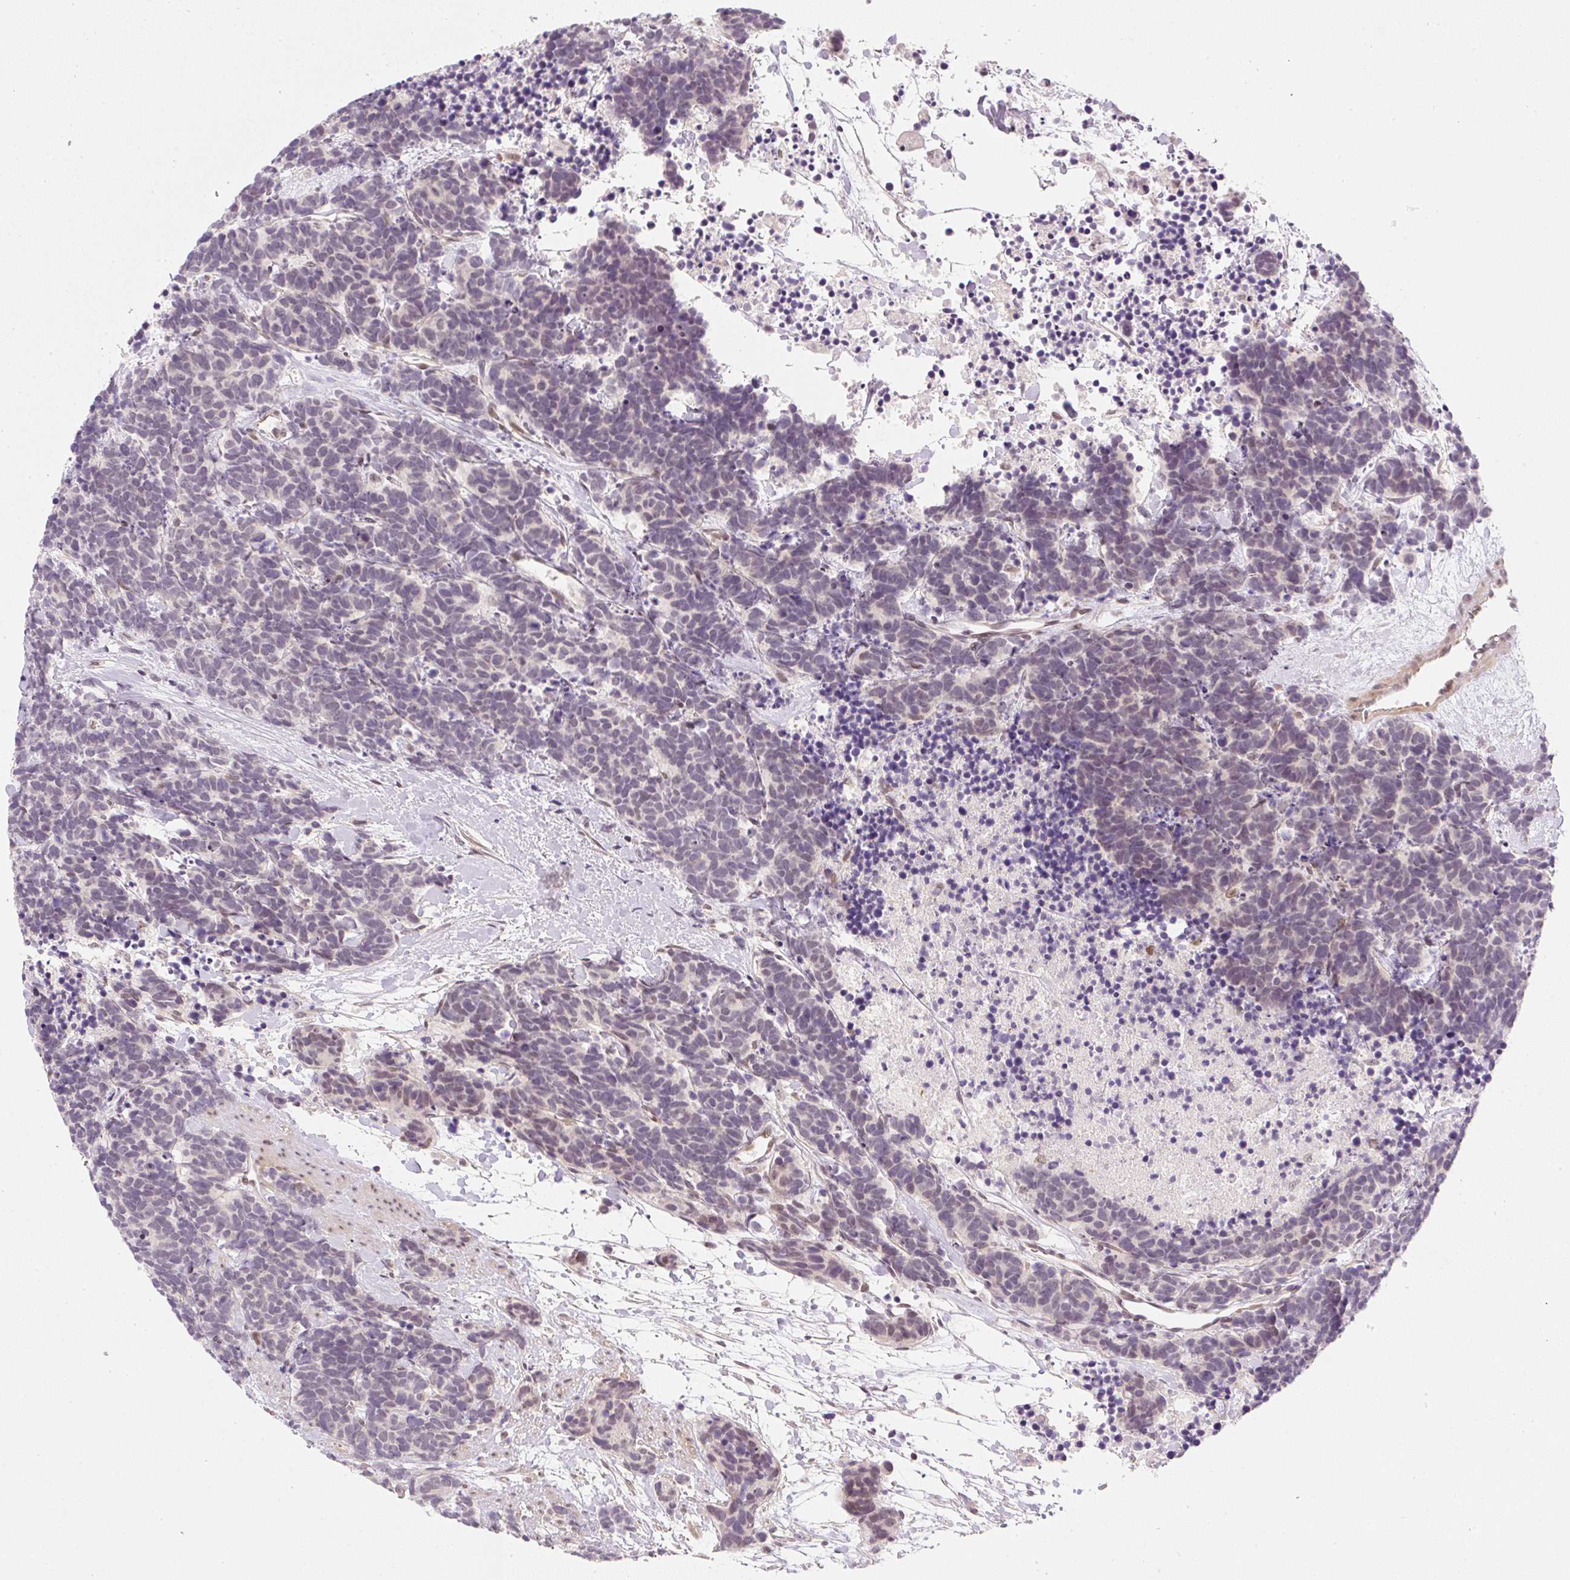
{"staining": {"intensity": "weak", "quantity": "<25%", "location": "nuclear"}, "tissue": "carcinoid", "cell_type": "Tumor cells", "image_type": "cancer", "snomed": [{"axis": "morphology", "description": "Carcinoma, NOS"}, {"axis": "morphology", "description": "Carcinoid, malignant, NOS"}, {"axis": "topography", "description": "Prostate"}], "caption": "Malignant carcinoid was stained to show a protein in brown. There is no significant staining in tumor cells.", "gene": "DPPA4", "patient": {"sex": "male", "age": 57}}